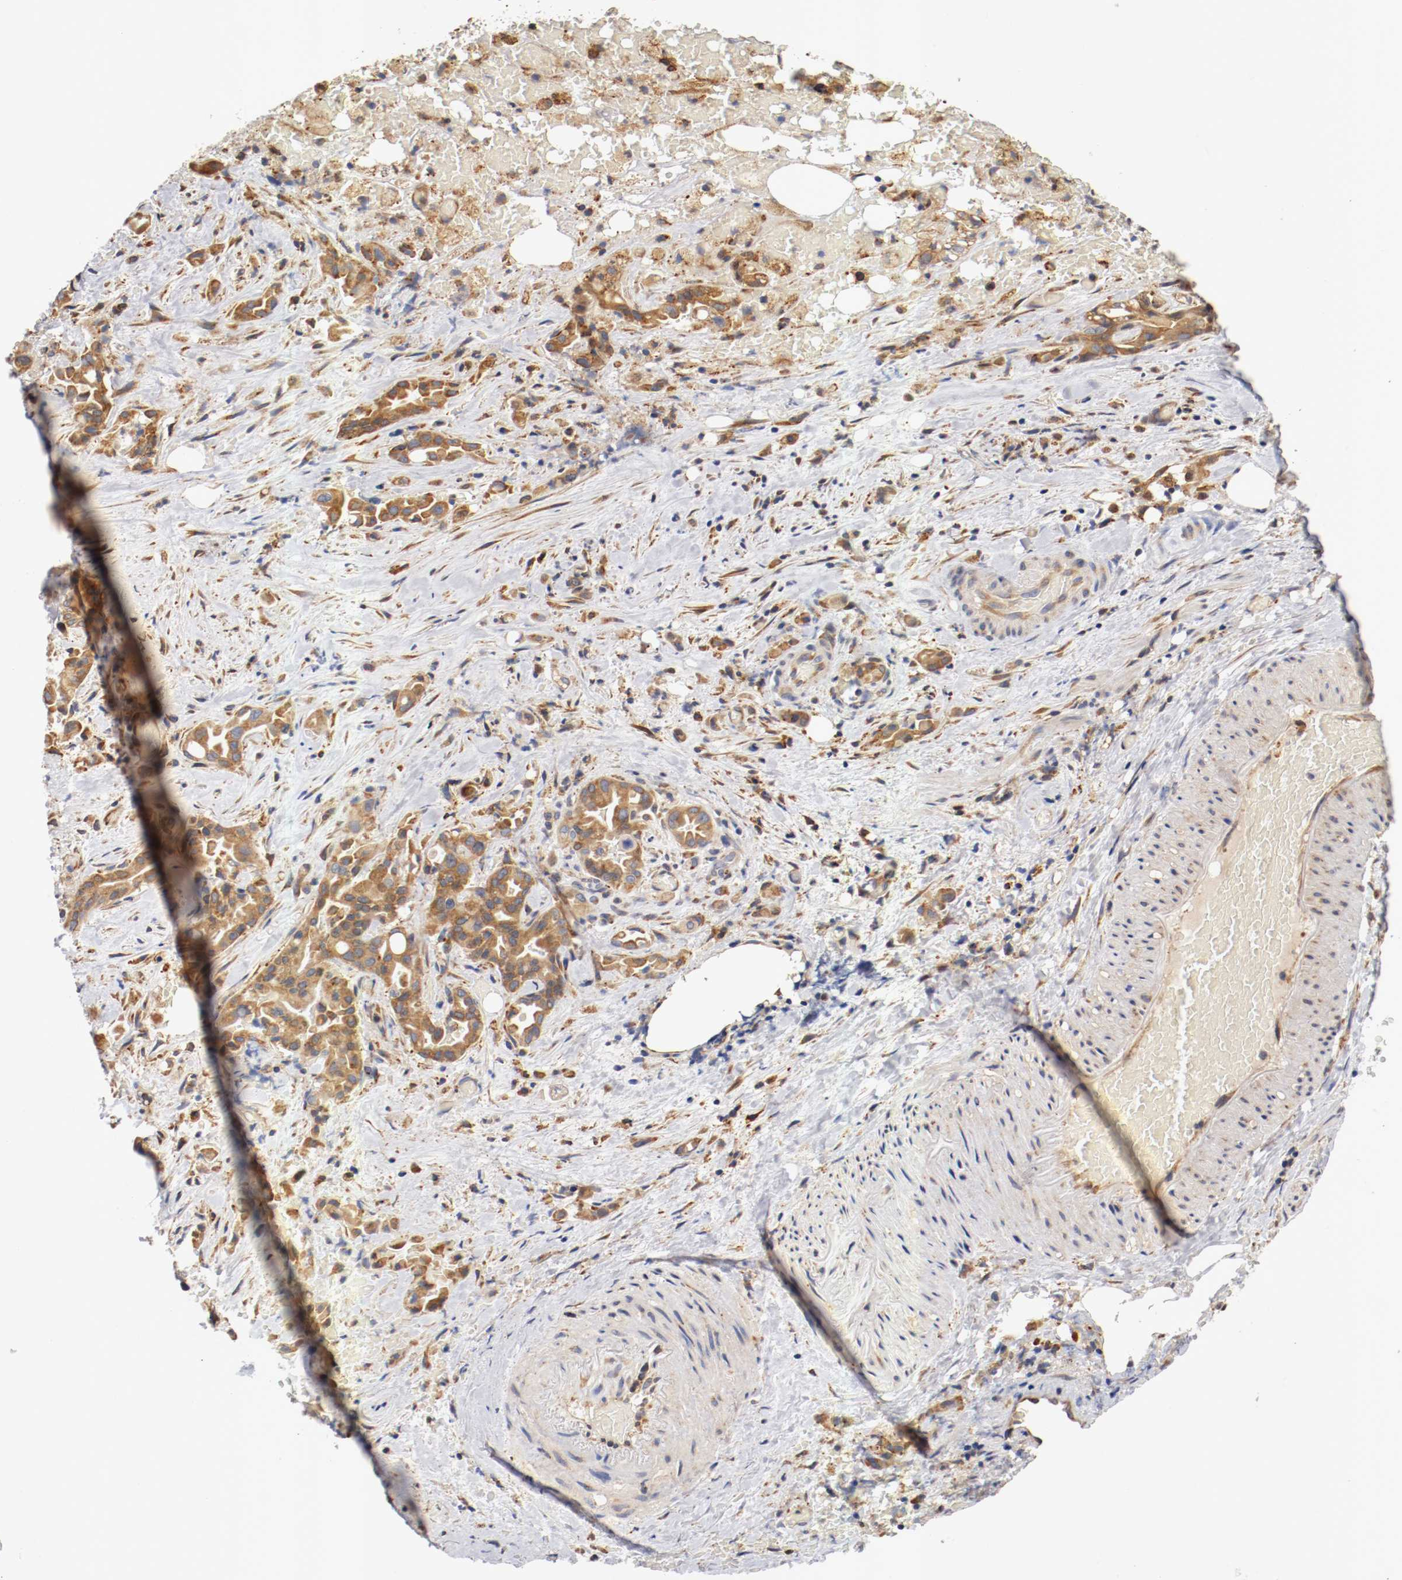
{"staining": {"intensity": "moderate", "quantity": ">75%", "location": "cytoplasmic/membranous"}, "tissue": "liver cancer", "cell_type": "Tumor cells", "image_type": "cancer", "snomed": [{"axis": "morphology", "description": "Cholangiocarcinoma"}, {"axis": "topography", "description": "Liver"}], "caption": "Brown immunohistochemical staining in cholangiocarcinoma (liver) shows moderate cytoplasmic/membranous expression in approximately >75% of tumor cells.", "gene": "TNFSF13", "patient": {"sex": "female", "age": 68}}